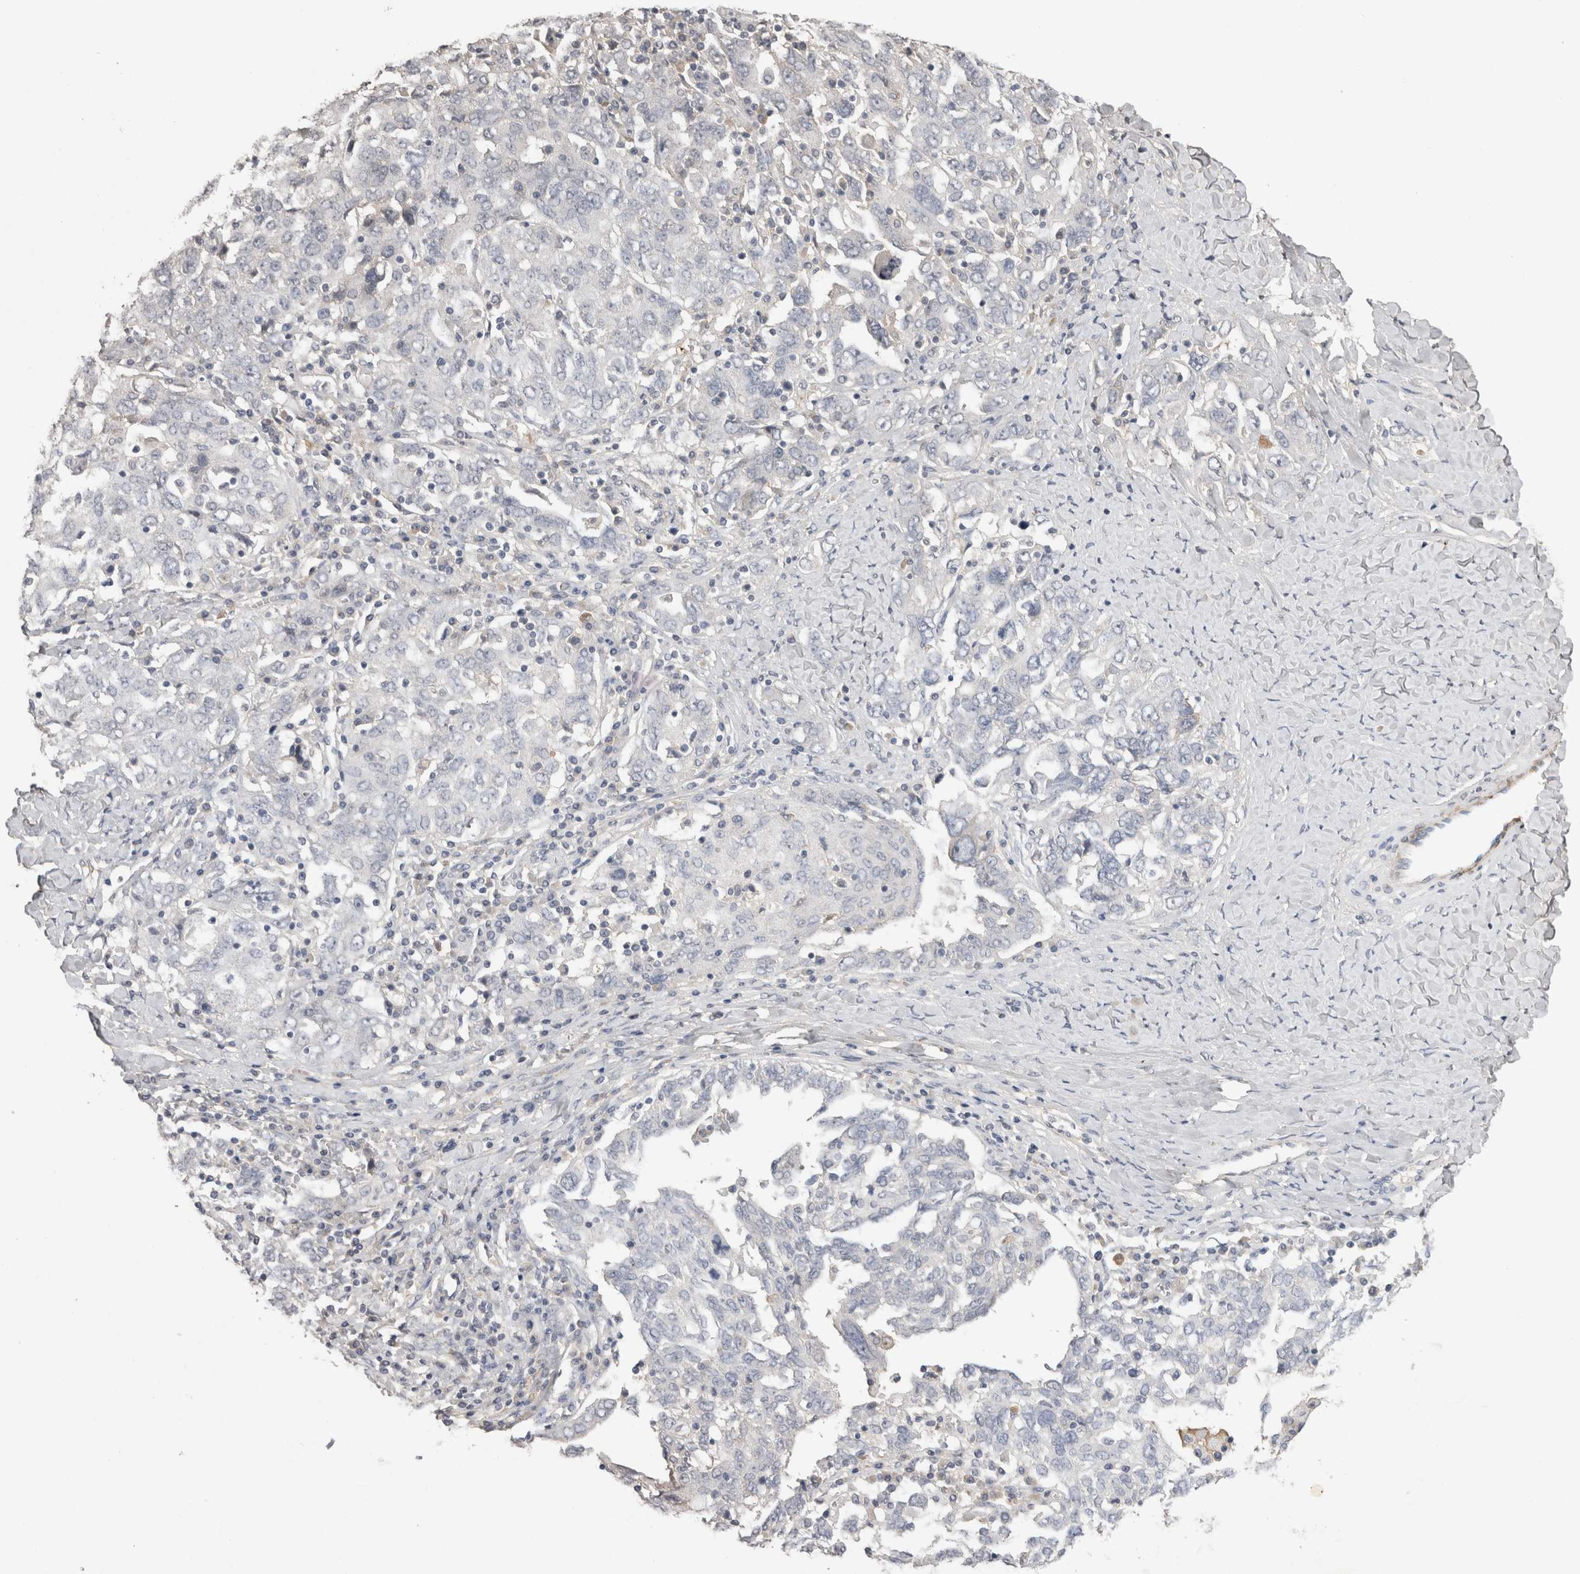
{"staining": {"intensity": "negative", "quantity": "none", "location": "none"}, "tissue": "ovarian cancer", "cell_type": "Tumor cells", "image_type": "cancer", "snomed": [{"axis": "morphology", "description": "Carcinoma, endometroid"}, {"axis": "topography", "description": "Ovary"}], "caption": "A high-resolution image shows IHC staining of ovarian cancer, which exhibits no significant expression in tumor cells.", "gene": "CDH13", "patient": {"sex": "female", "age": 62}}